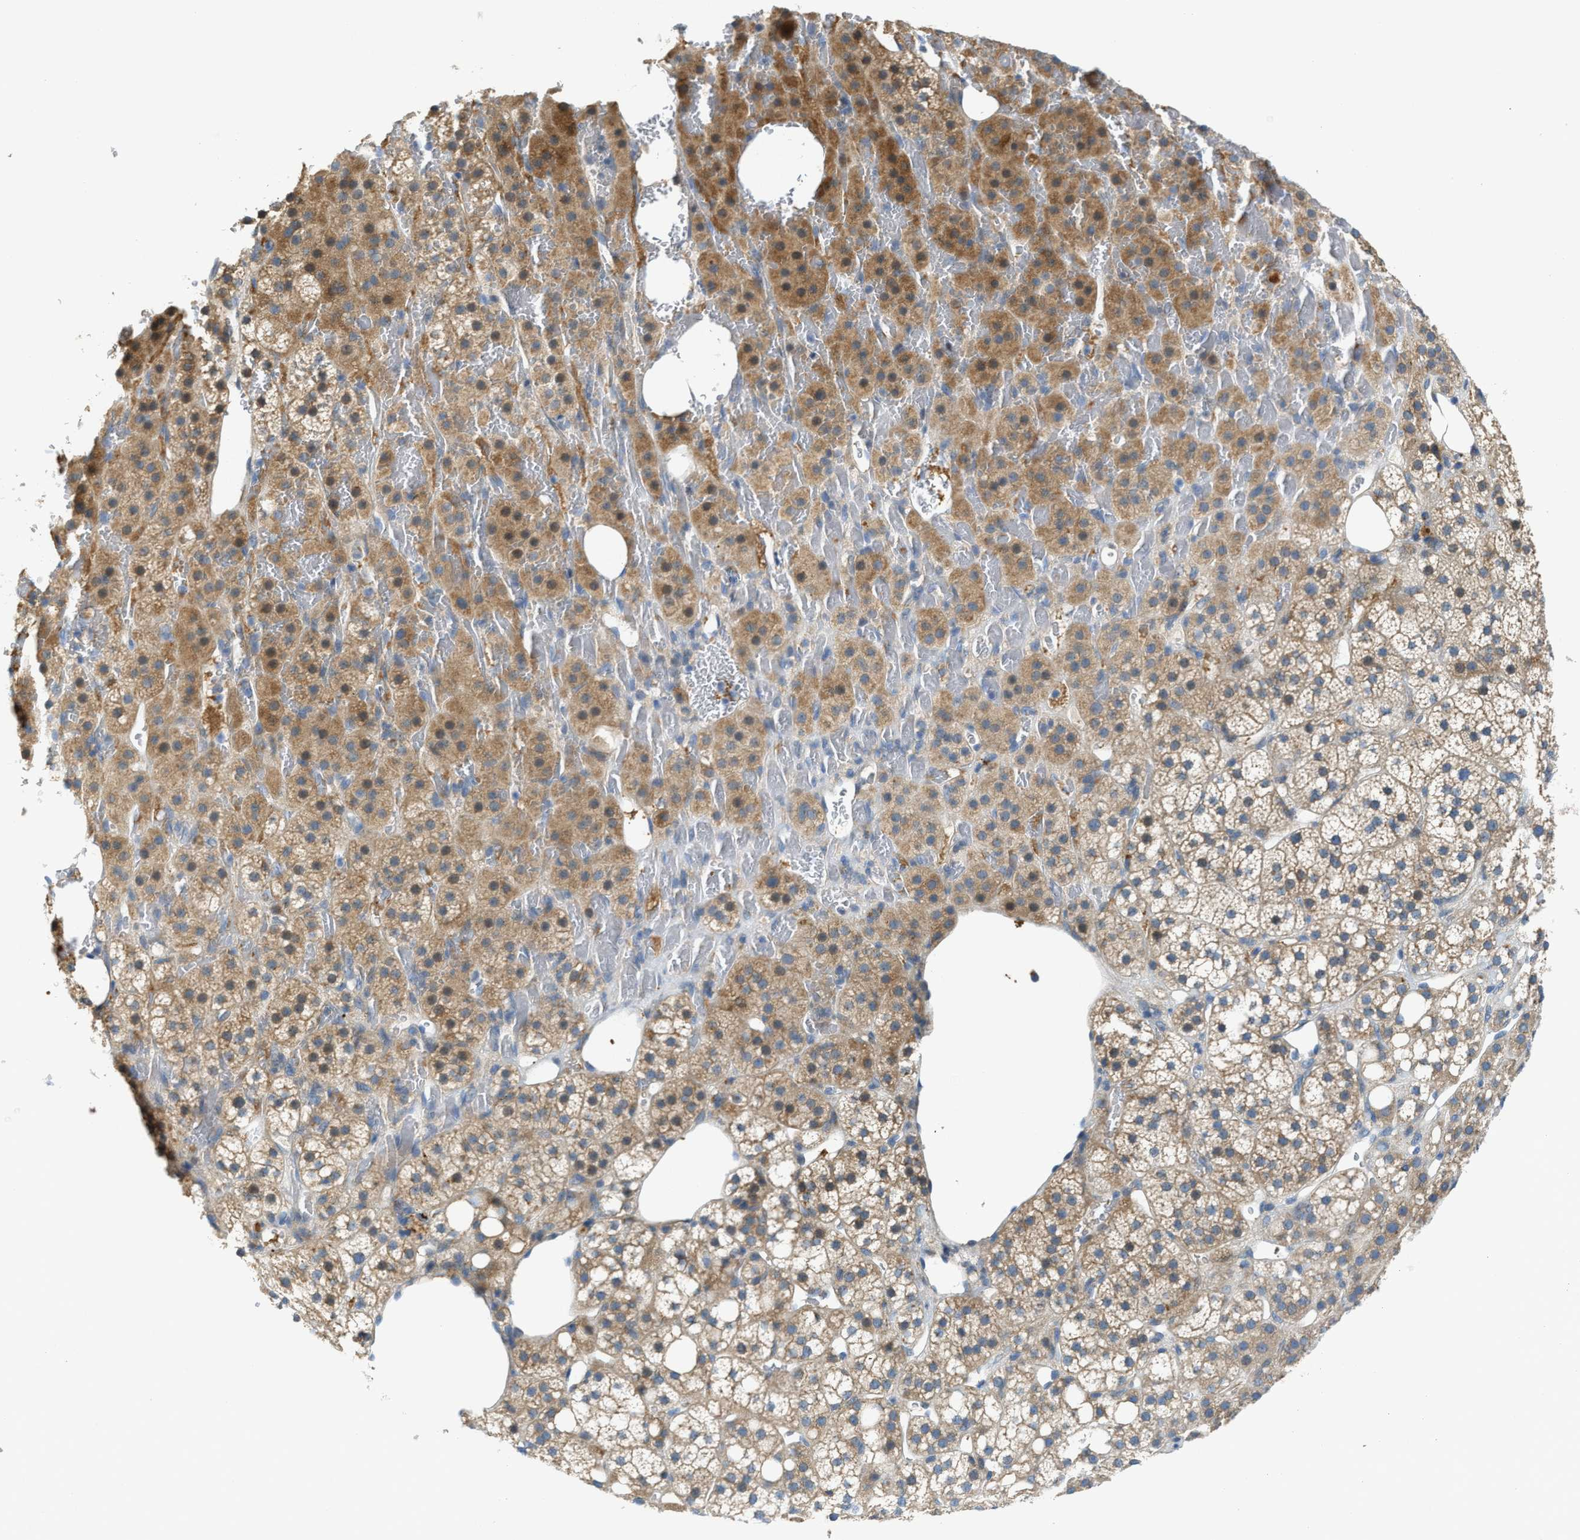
{"staining": {"intensity": "moderate", "quantity": ">75%", "location": "cytoplasmic/membranous"}, "tissue": "adrenal gland", "cell_type": "Glandular cells", "image_type": "normal", "snomed": [{"axis": "morphology", "description": "Normal tissue, NOS"}, {"axis": "topography", "description": "Adrenal gland"}], "caption": "DAB (3,3'-diaminobenzidine) immunohistochemical staining of unremarkable human adrenal gland demonstrates moderate cytoplasmic/membranous protein positivity in about >75% of glandular cells.", "gene": "KLHDC10", "patient": {"sex": "female", "age": 59}}